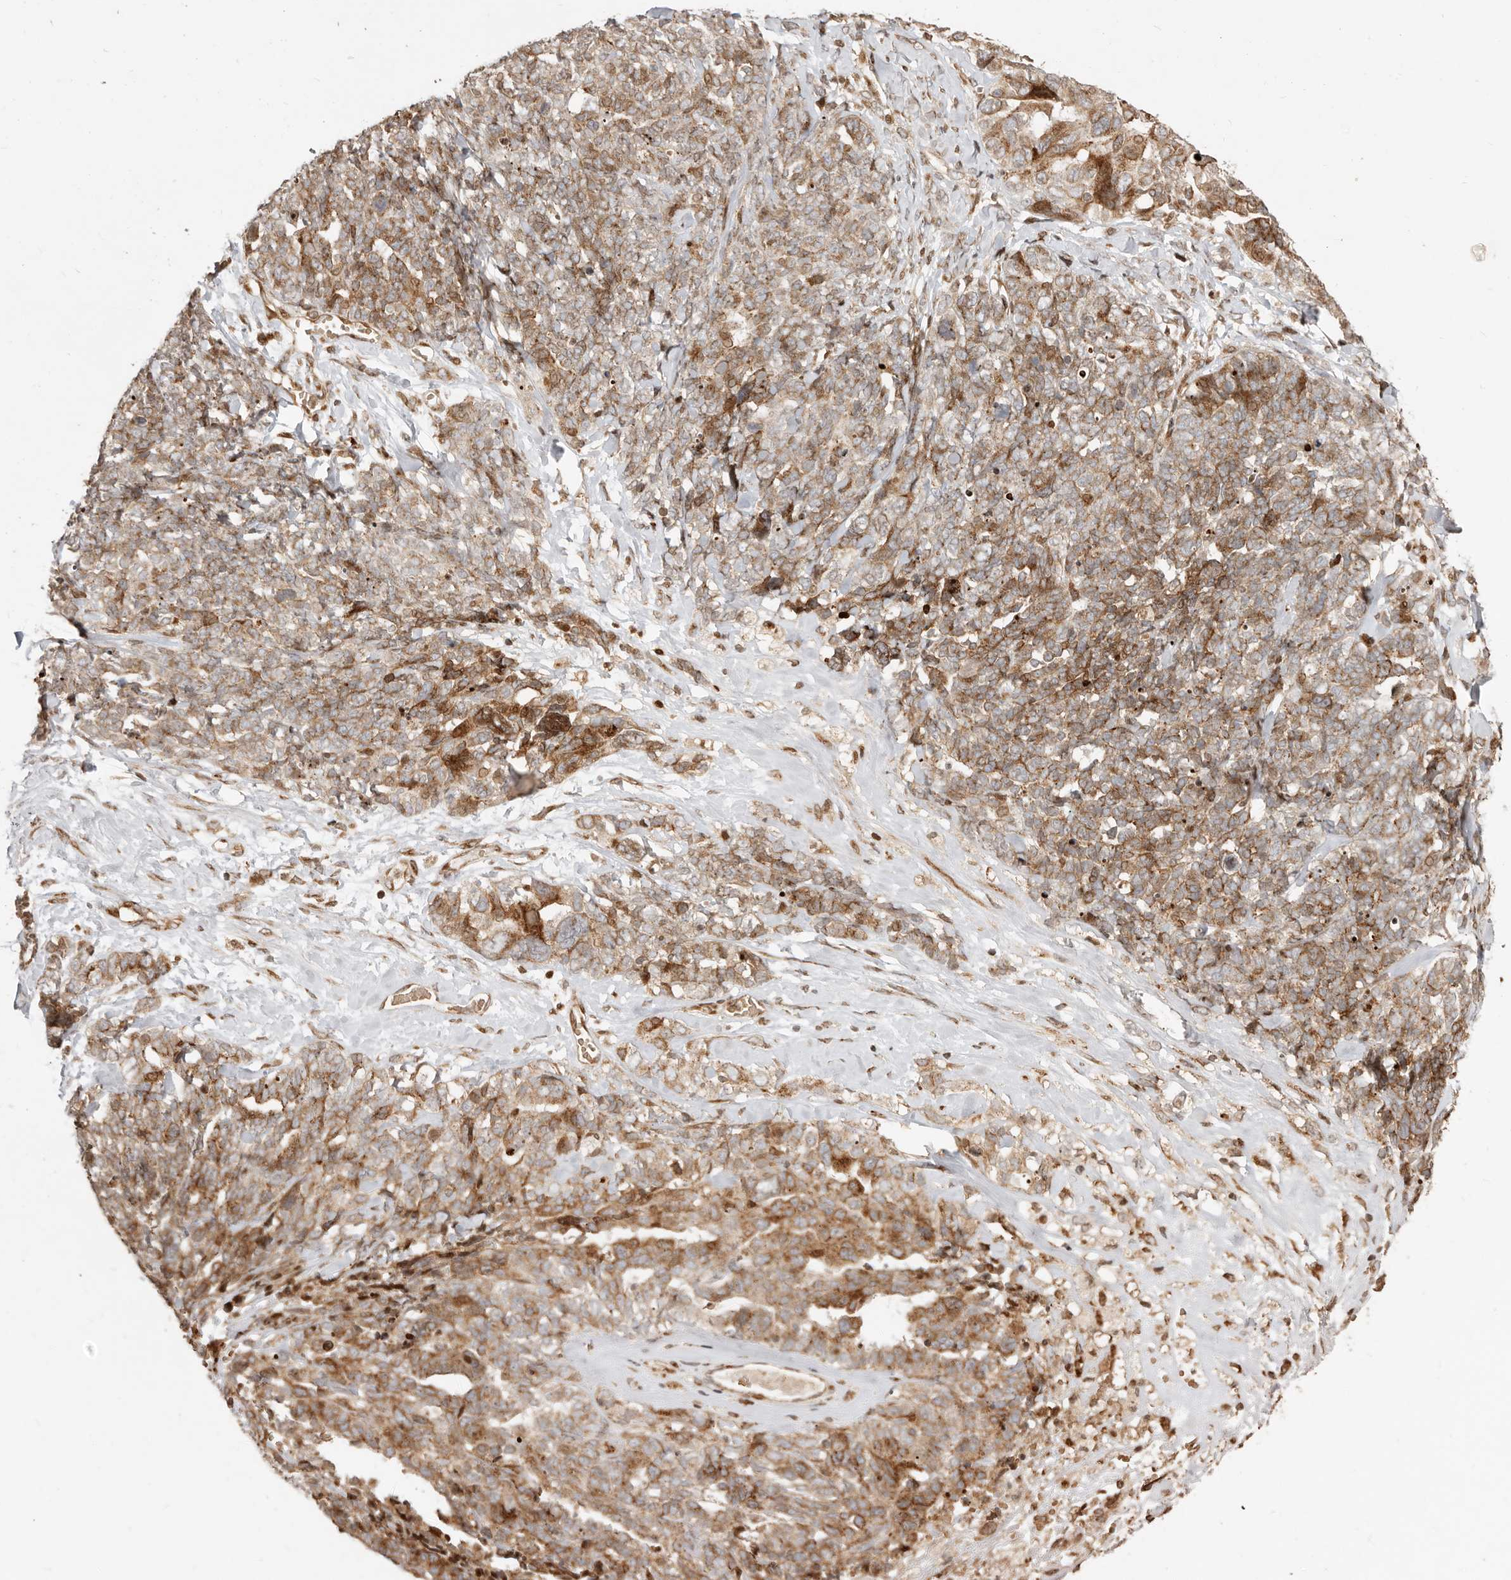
{"staining": {"intensity": "moderate", "quantity": ">75%", "location": "cytoplasmic/membranous,nuclear"}, "tissue": "ovarian cancer", "cell_type": "Tumor cells", "image_type": "cancer", "snomed": [{"axis": "morphology", "description": "Cystadenocarcinoma, serous, NOS"}, {"axis": "topography", "description": "Ovary"}], "caption": "Human serous cystadenocarcinoma (ovarian) stained with a protein marker reveals moderate staining in tumor cells.", "gene": "TRIM4", "patient": {"sex": "female", "age": 79}}